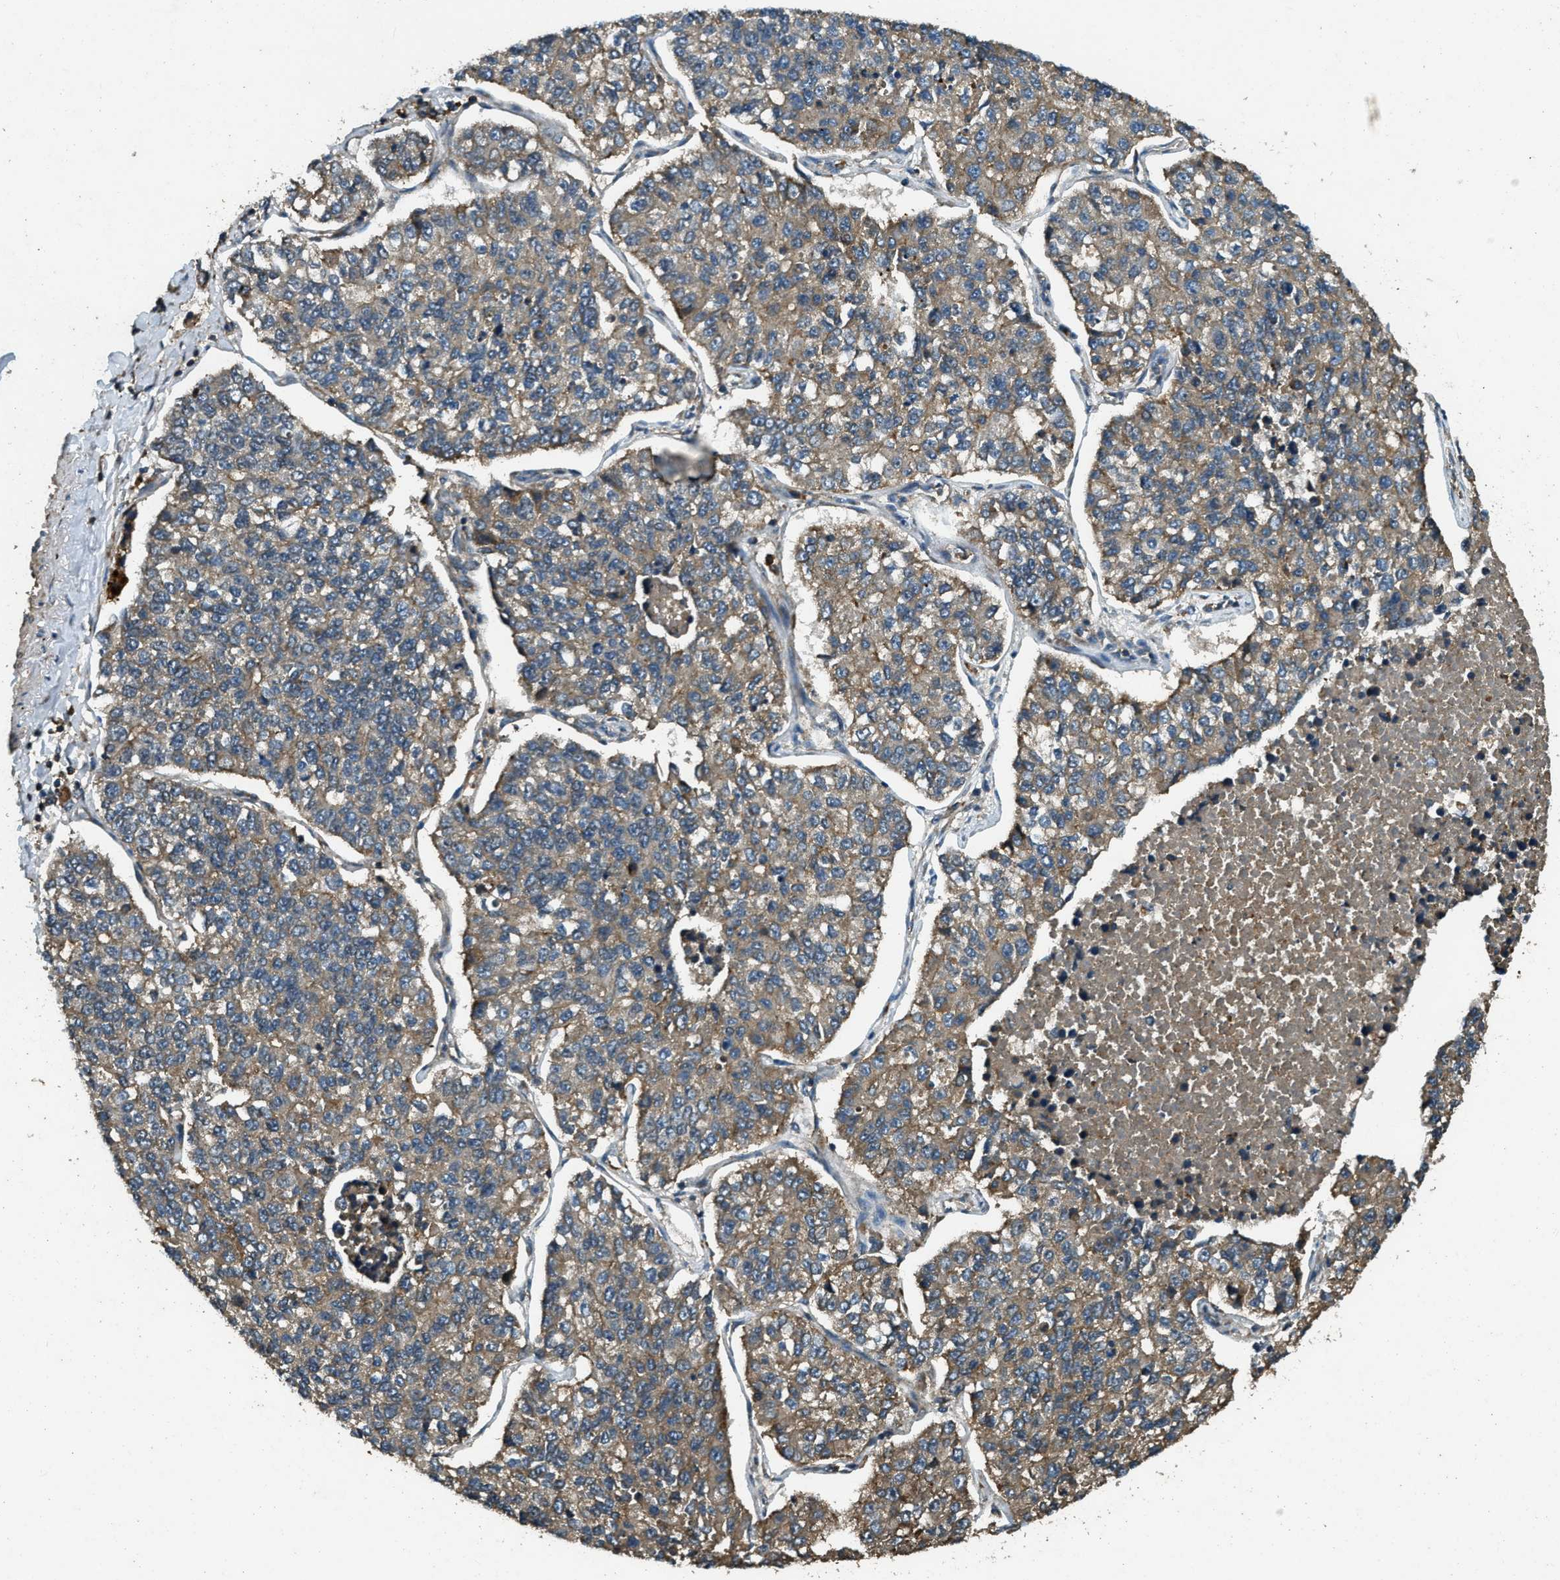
{"staining": {"intensity": "weak", "quantity": ">75%", "location": "cytoplasmic/membranous"}, "tissue": "lung cancer", "cell_type": "Tumor cells", "image_type": "cancer", "snomed": [{"axis": "morphology", "description": "Adenocarcinoma, NOS"}, {"axis": "topography", "description": "Lung"}], "caption": "An image showing weak cytoplasmic/membranous expression in approximately >75% of tumor cells in lung cancer (adenocarcinoma), as visualized by brown immunohistochemical staining.", "gene": "ATP8B1", "patient": {"sex": "male", "age": 49}}